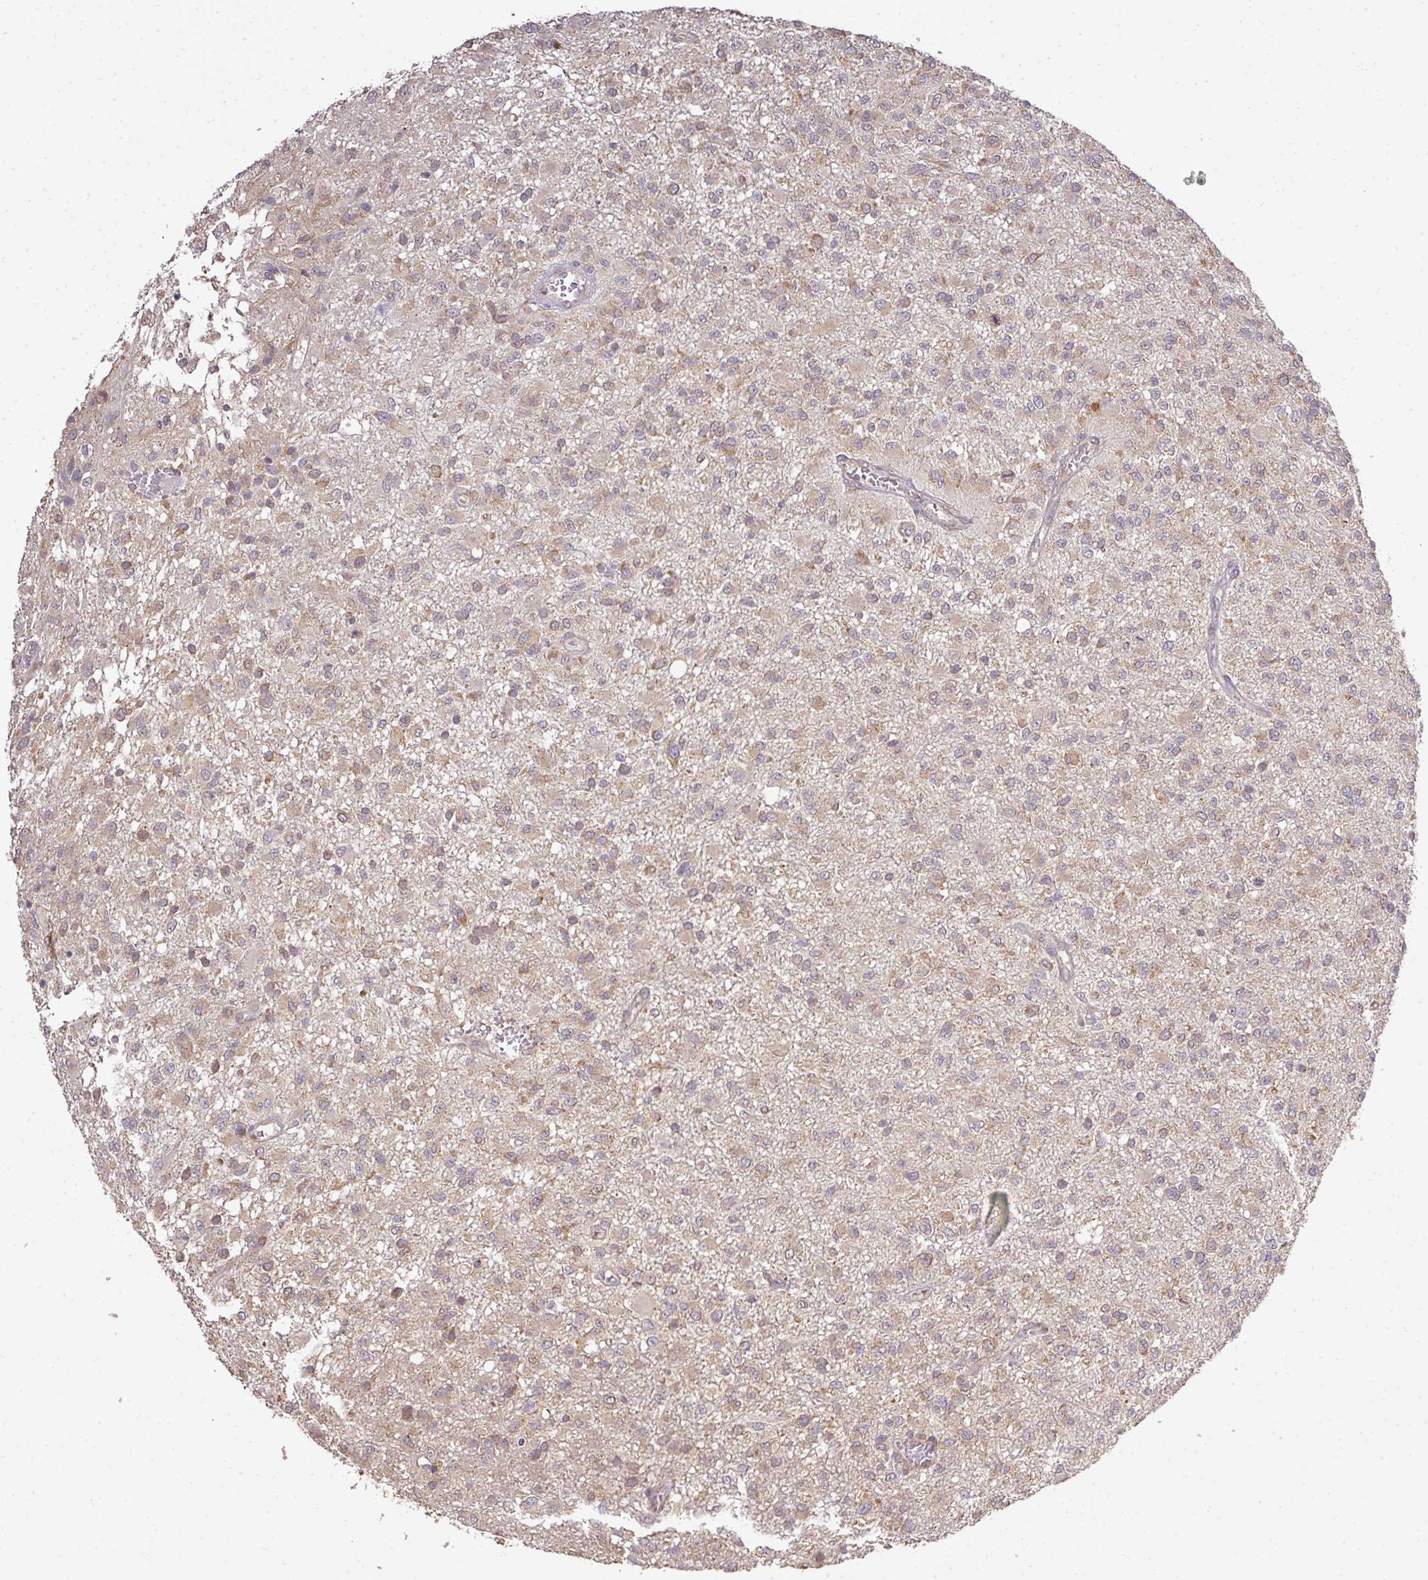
{"staining": {"intensity": "weak", "quantity": ">75%", "location": "cytoplasmic/membranous"}, "tissue": "glioma", "cell_type": "Tumor cells", "image_type": "cancer", "snomed": [{"axis": "morphology", "description": "Glioma, malignant, High grade"}, {"axis": "topography", "description": "Brain"}], "caption": "Immunohistochemistry (IHC) (DAB (3,3'-diaminobenzidine)) staining of malignant high-grade glioma reveals weak cytoplasmic/membranous protein staining in about >75% of tumor cells. Using DAB (3,3'-diaminobenzidine) (brown) and hematoxylin (blue) stains, captured at high magnification using brightfield microscopy.", "gene": "GALP", "patient": {"sex": "female", "age": 74}}